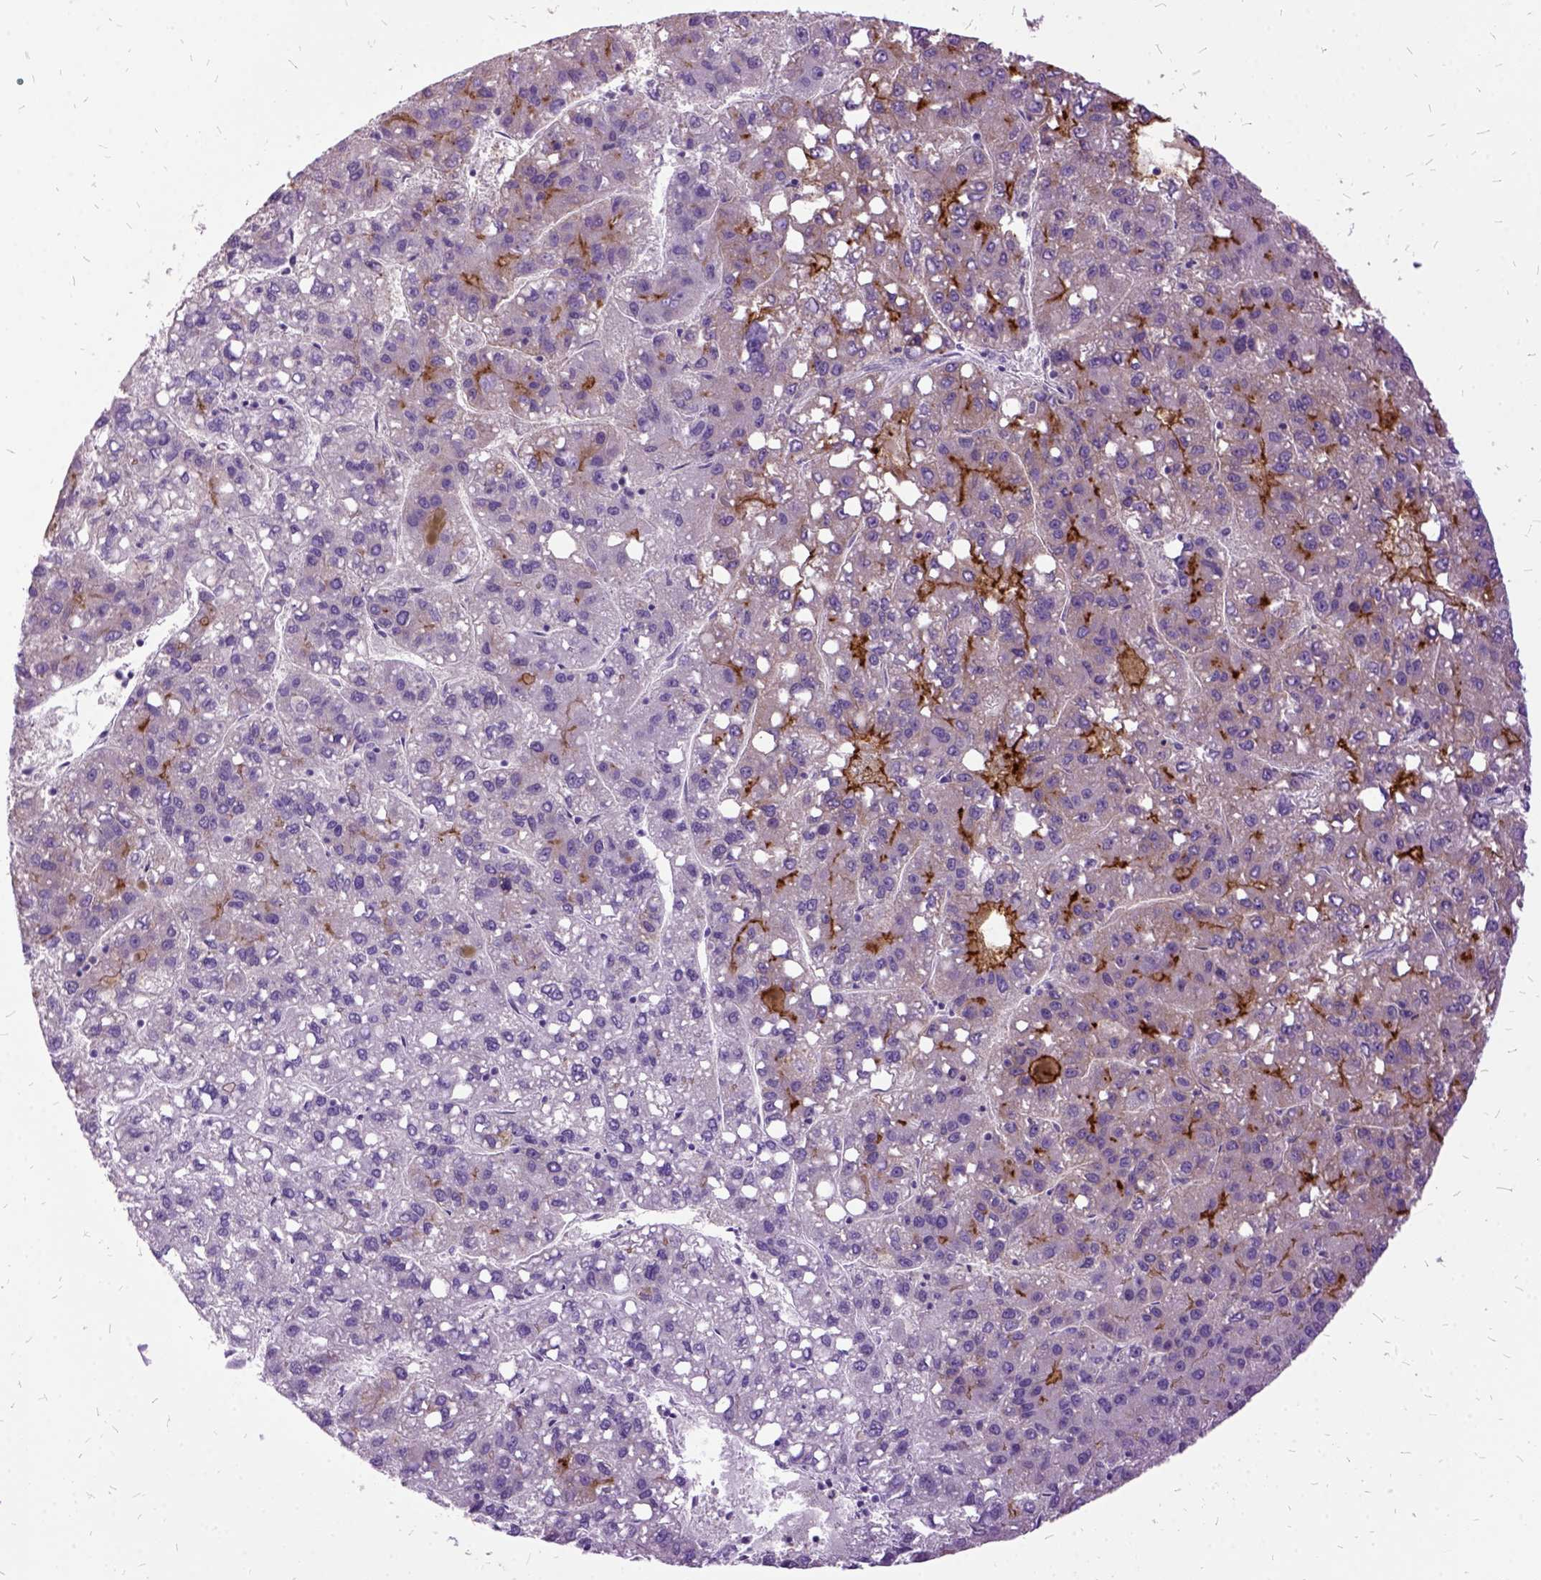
{"staining": {"intensity": "strong", "quantity": "<25%", "location": "cytoplasmic/membranous"}, "tissue": "liver cancer", "cell_type": "Tumor cells", "image_type": "cancer", "snomed": [{"axis": "morphology", "description": "Carcinoma, Hepatocellular, NOS"}, {"axis": "topography", "description": "Liver"}], "caption": "Tumor cells display medium levels of strong cytoplasmic/membranous expression in about <25% of cells in liver hepatocellular carcinoma.", "gene": "MME", "patient": {"sex": "female", "age": 82}}